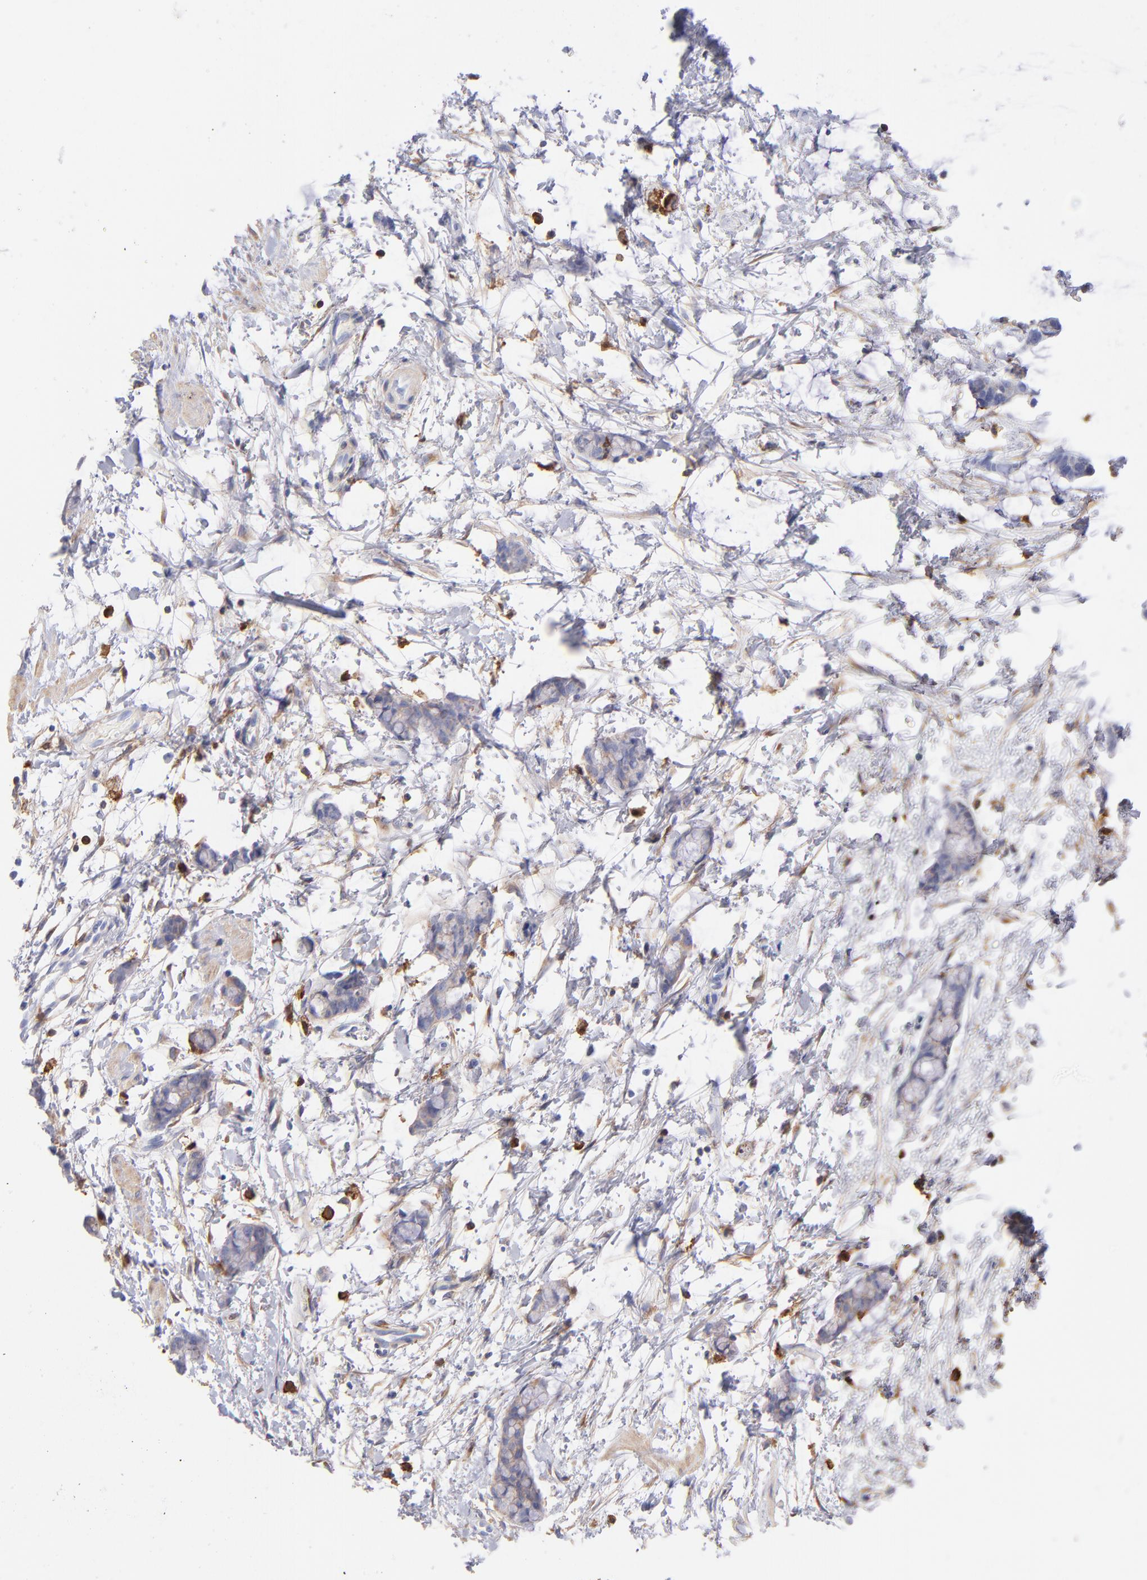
{"staining": {"intensity": "weak", "quantity": ">75%", "location": "cytoplasmic/membranous"}, "tissue": "colorectal cancer", "cell_type": "Tumor cells", "image_type": "cancer", "snomed": [{"axis": "morphology", "description": "Adenocarcinoma, NOS"}, {"axis": "topography", "description": "Colon"}], "caption": "There is low levels of weak cytoplasmic/membranous expression in tumor cells of colorectal cancer (adenocarcinoma), as demonstrated by immunohistochemical staining (brown color).", "gene": "PRKCA", "patient": {"sex": "male", "age": 14}}